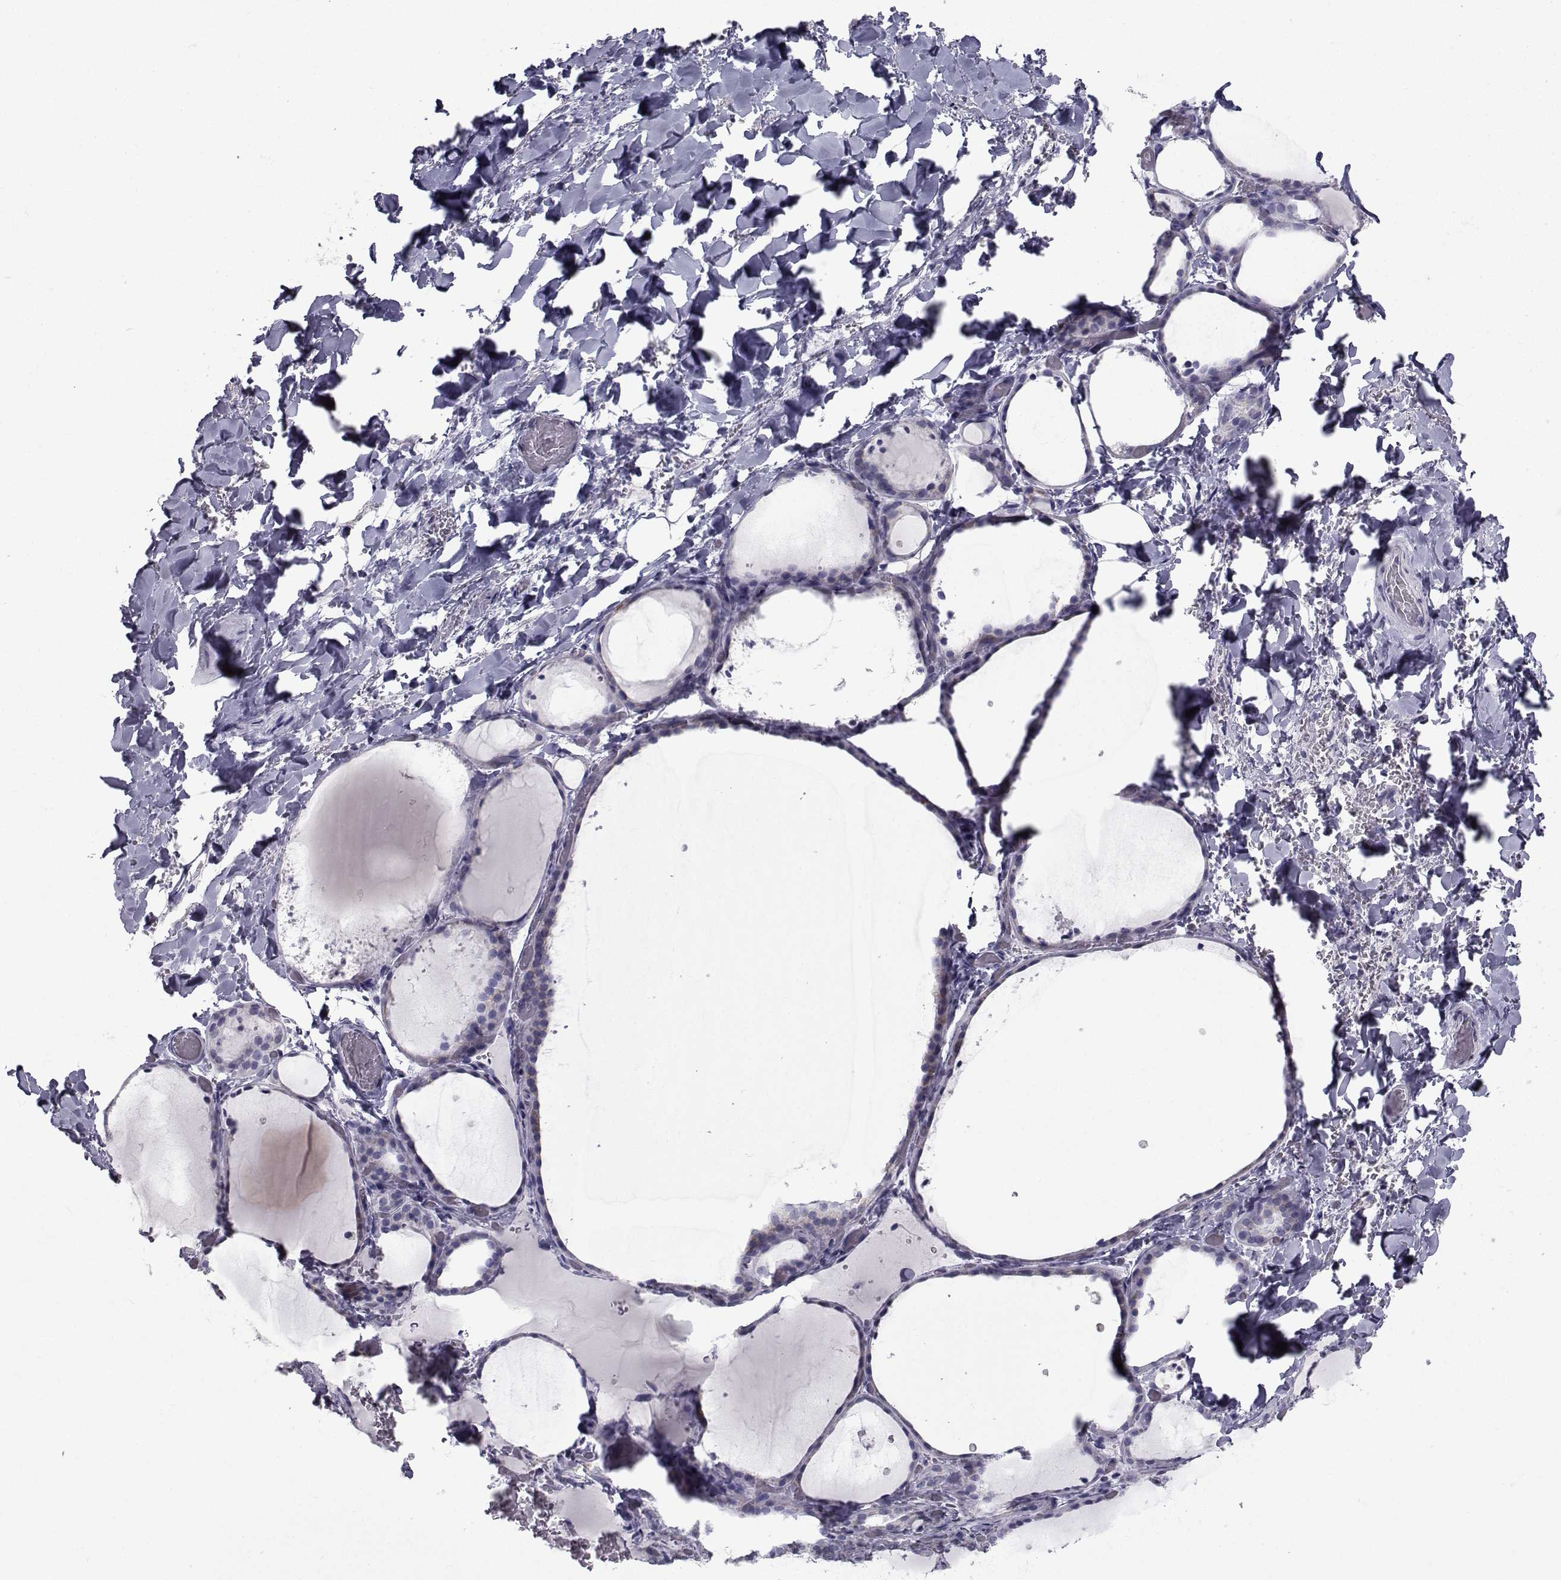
{"staining": {"intensity": "negative", "quantity": "none", "location": "none"}, "tissue": "thyroid gland", "cell_type": "Glandular cells", "image_type": "normal", "snomed": [{"axis": "morphology", "description": "Normal tissue, NOS"}, {"axis": "topography", "description": "Thyroid gland"}], "caption": "Immunohistochemistry (IHC) histopathology image of benign thyroid gland: human thyroid gland stained with DAB reveals no significant protein staining in glandular cells.", "gene": "FDXR", "patient": {"sex": "female", "age": 36}}